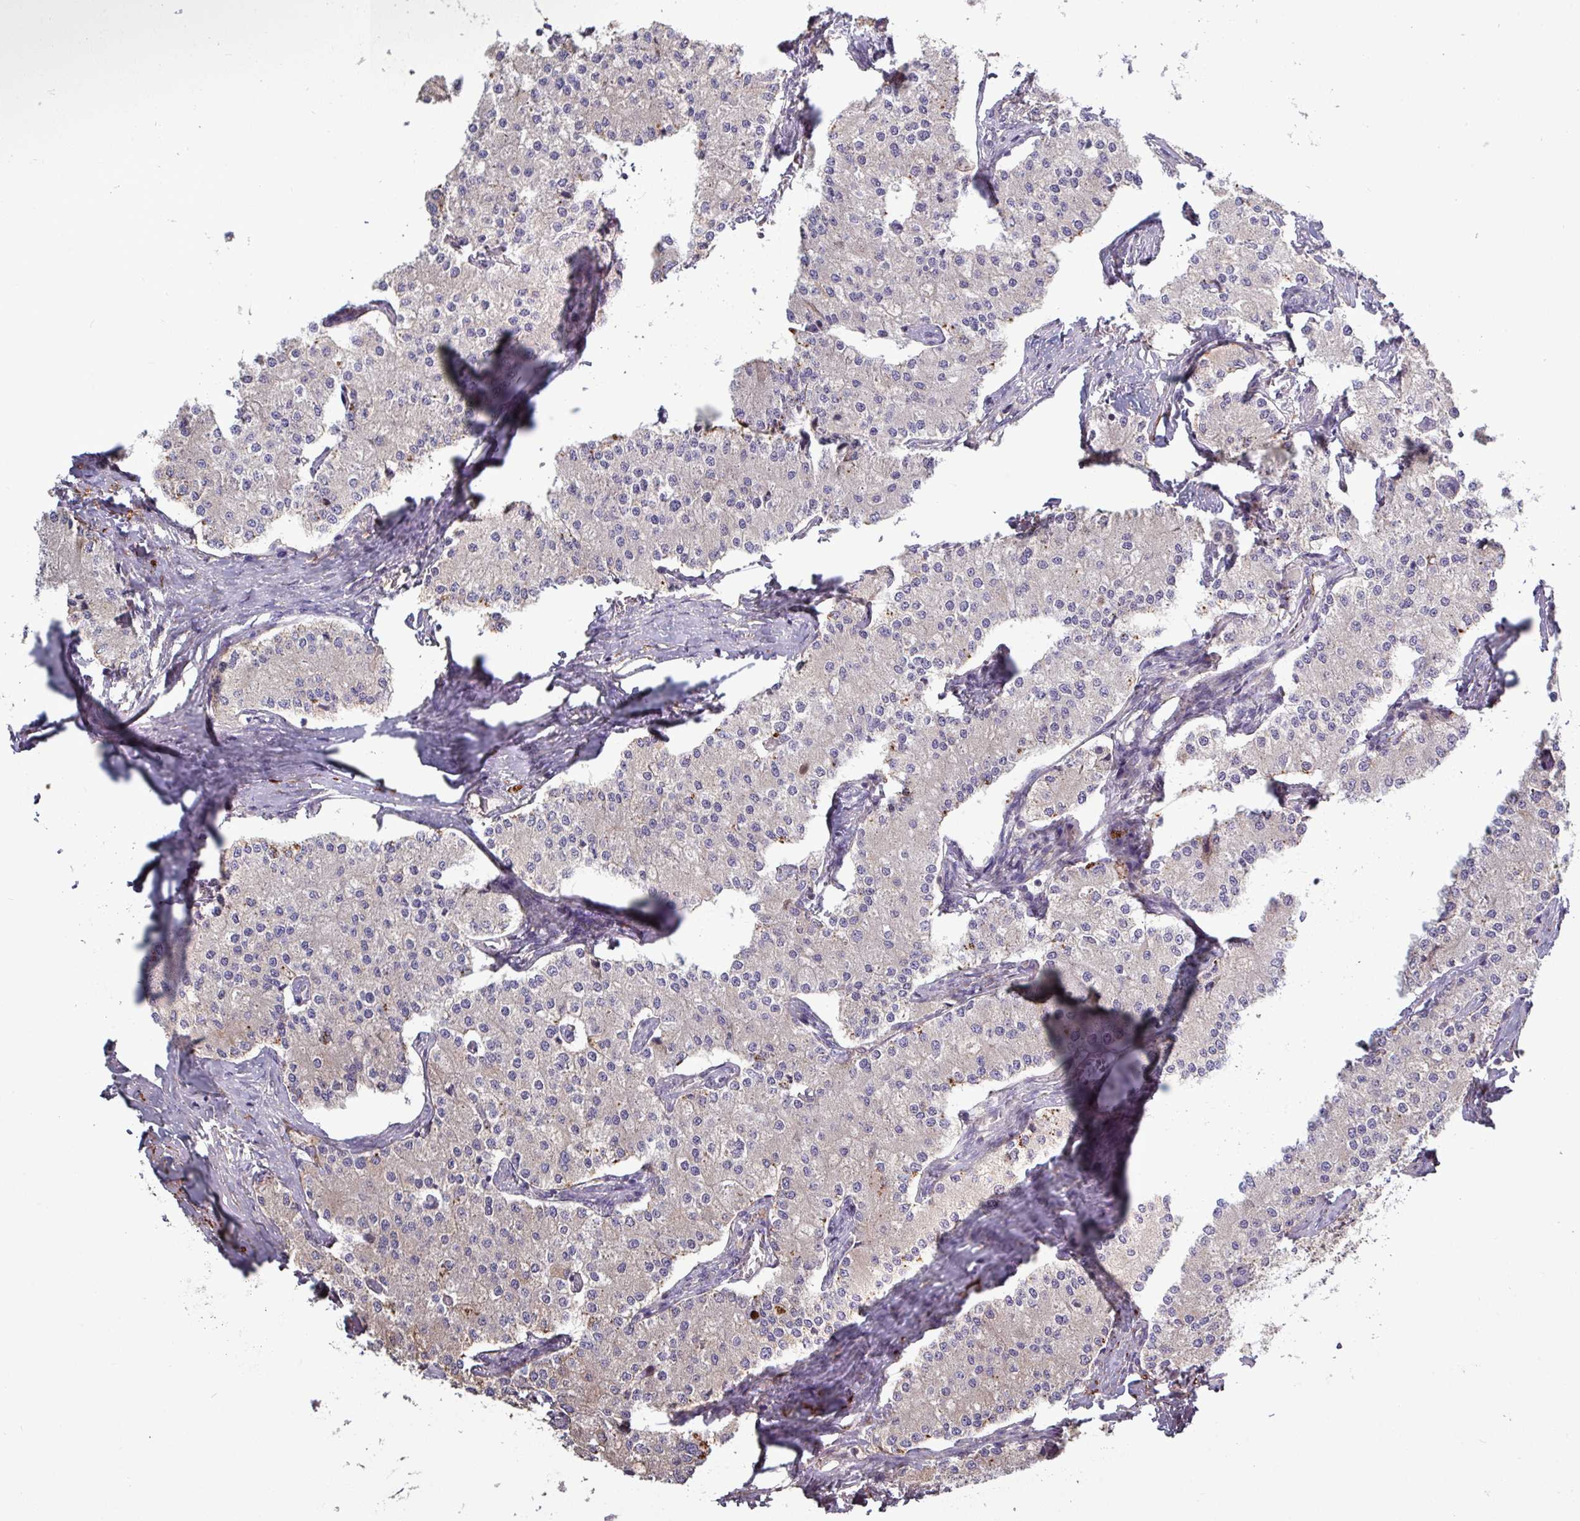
{"staining": {"intensity": "weak", "quantity": "<25%", "location": "cytoplasmic/membranous"}, "tissue": "carcinoid", "cell_type": "Tumor cells", "image_type": "cancer", "snomed": [{"axis": "morphology", "description": "Carcinoid, malignant, NOS"}, {"axis": "topography", "description": "Colon"}], "caption": "Immunohistochemistry (IHC) of malignant carcinoid displays no expression in tumor cells.", "gene": "PLIN2", "patient": {"sex": "female", "age": 52}}